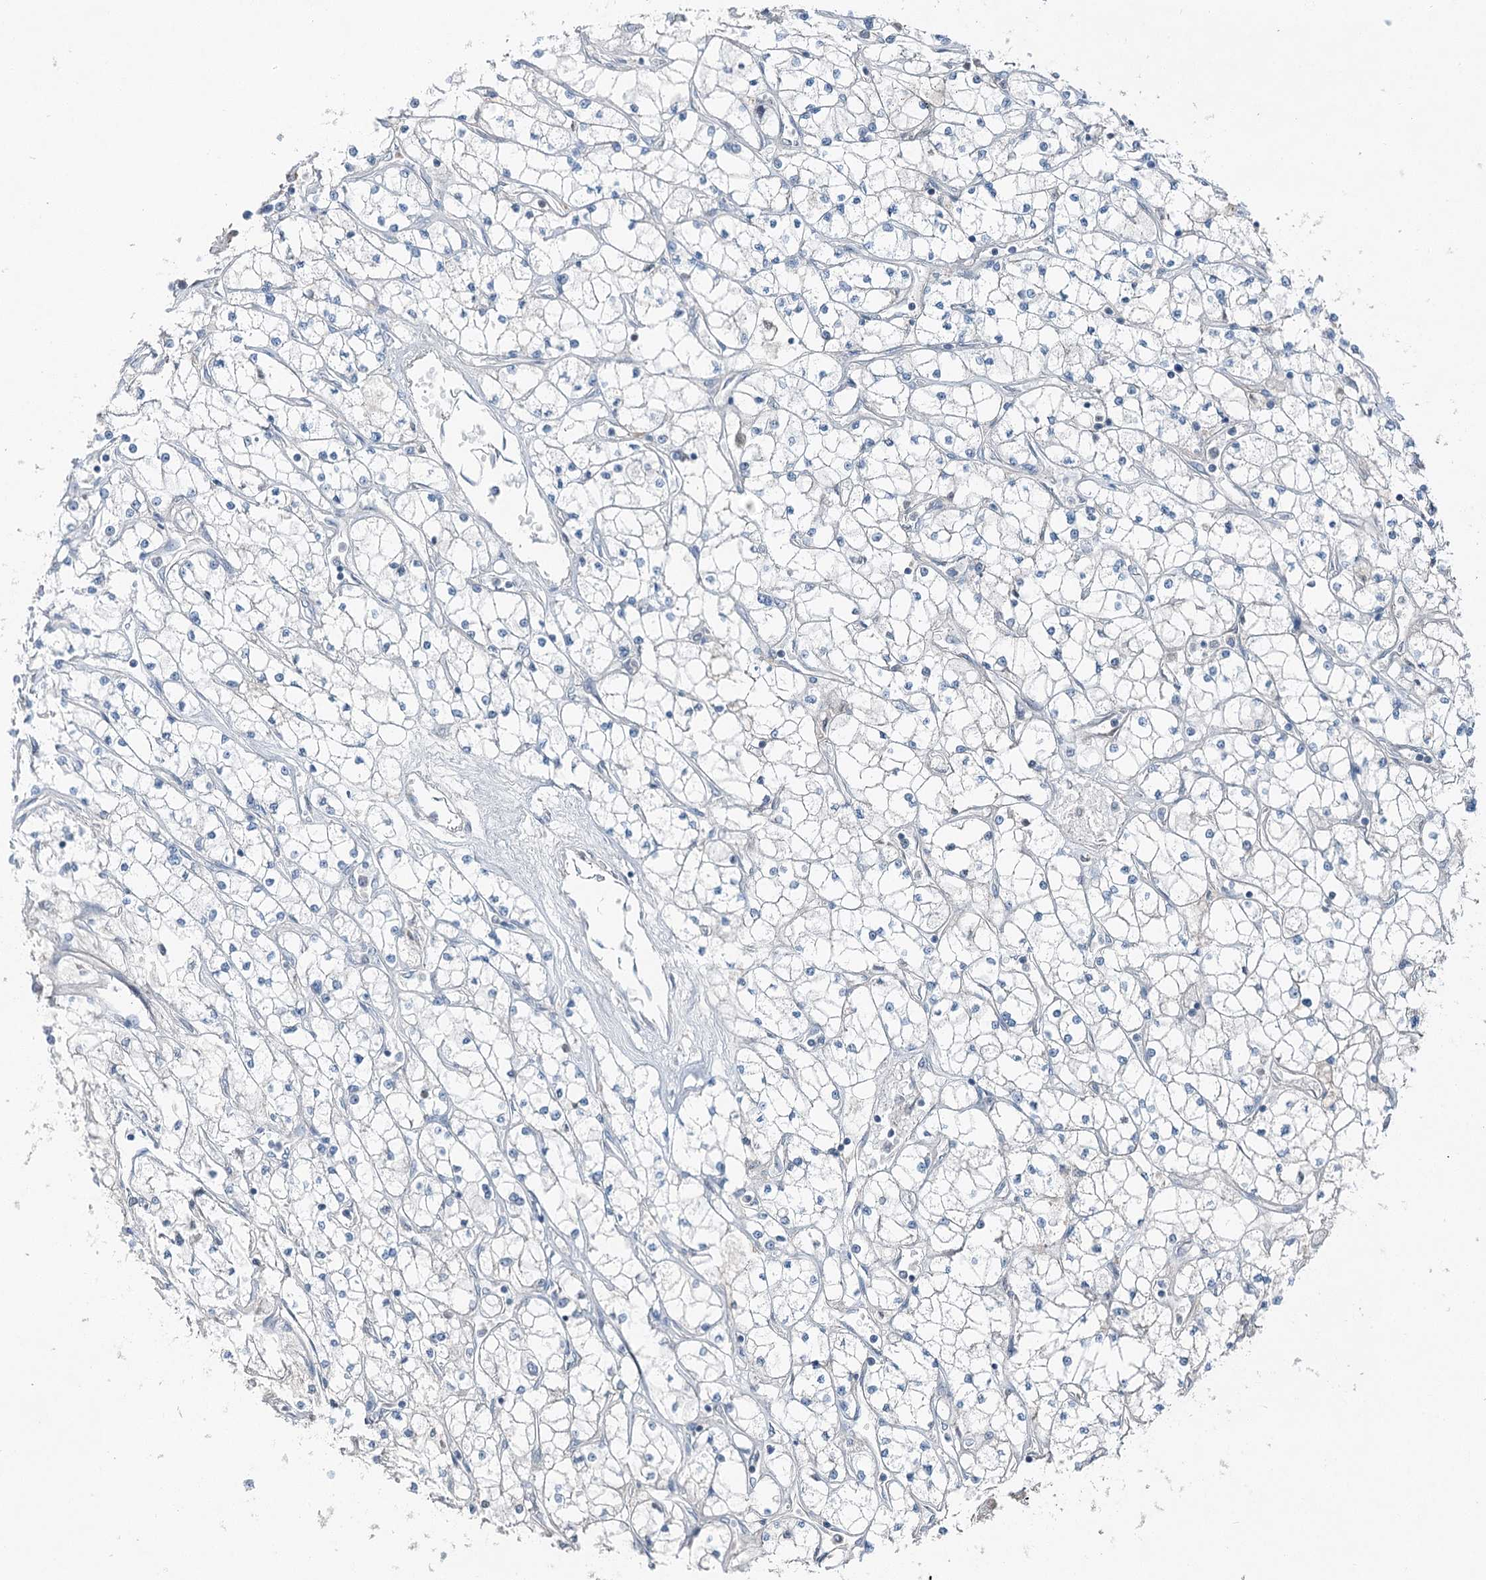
{"staining": {"intensity": "negative", "quantity": "none", "location": "none"}, "tissue": "renal cancer", "cell_type": "Tumor cells", "image_type": "cancer", "snomed": [{"axis": "morphology", "description": "Adenocarcinoma, NOS"}, {"axis": "topography", "description": "Kidney"}], "caption": "Tumor cells show no significant positivity in renal adenocarcinoma.", "gene": "CHCHD5", "patient": {"sex": "male", "age": 80}}